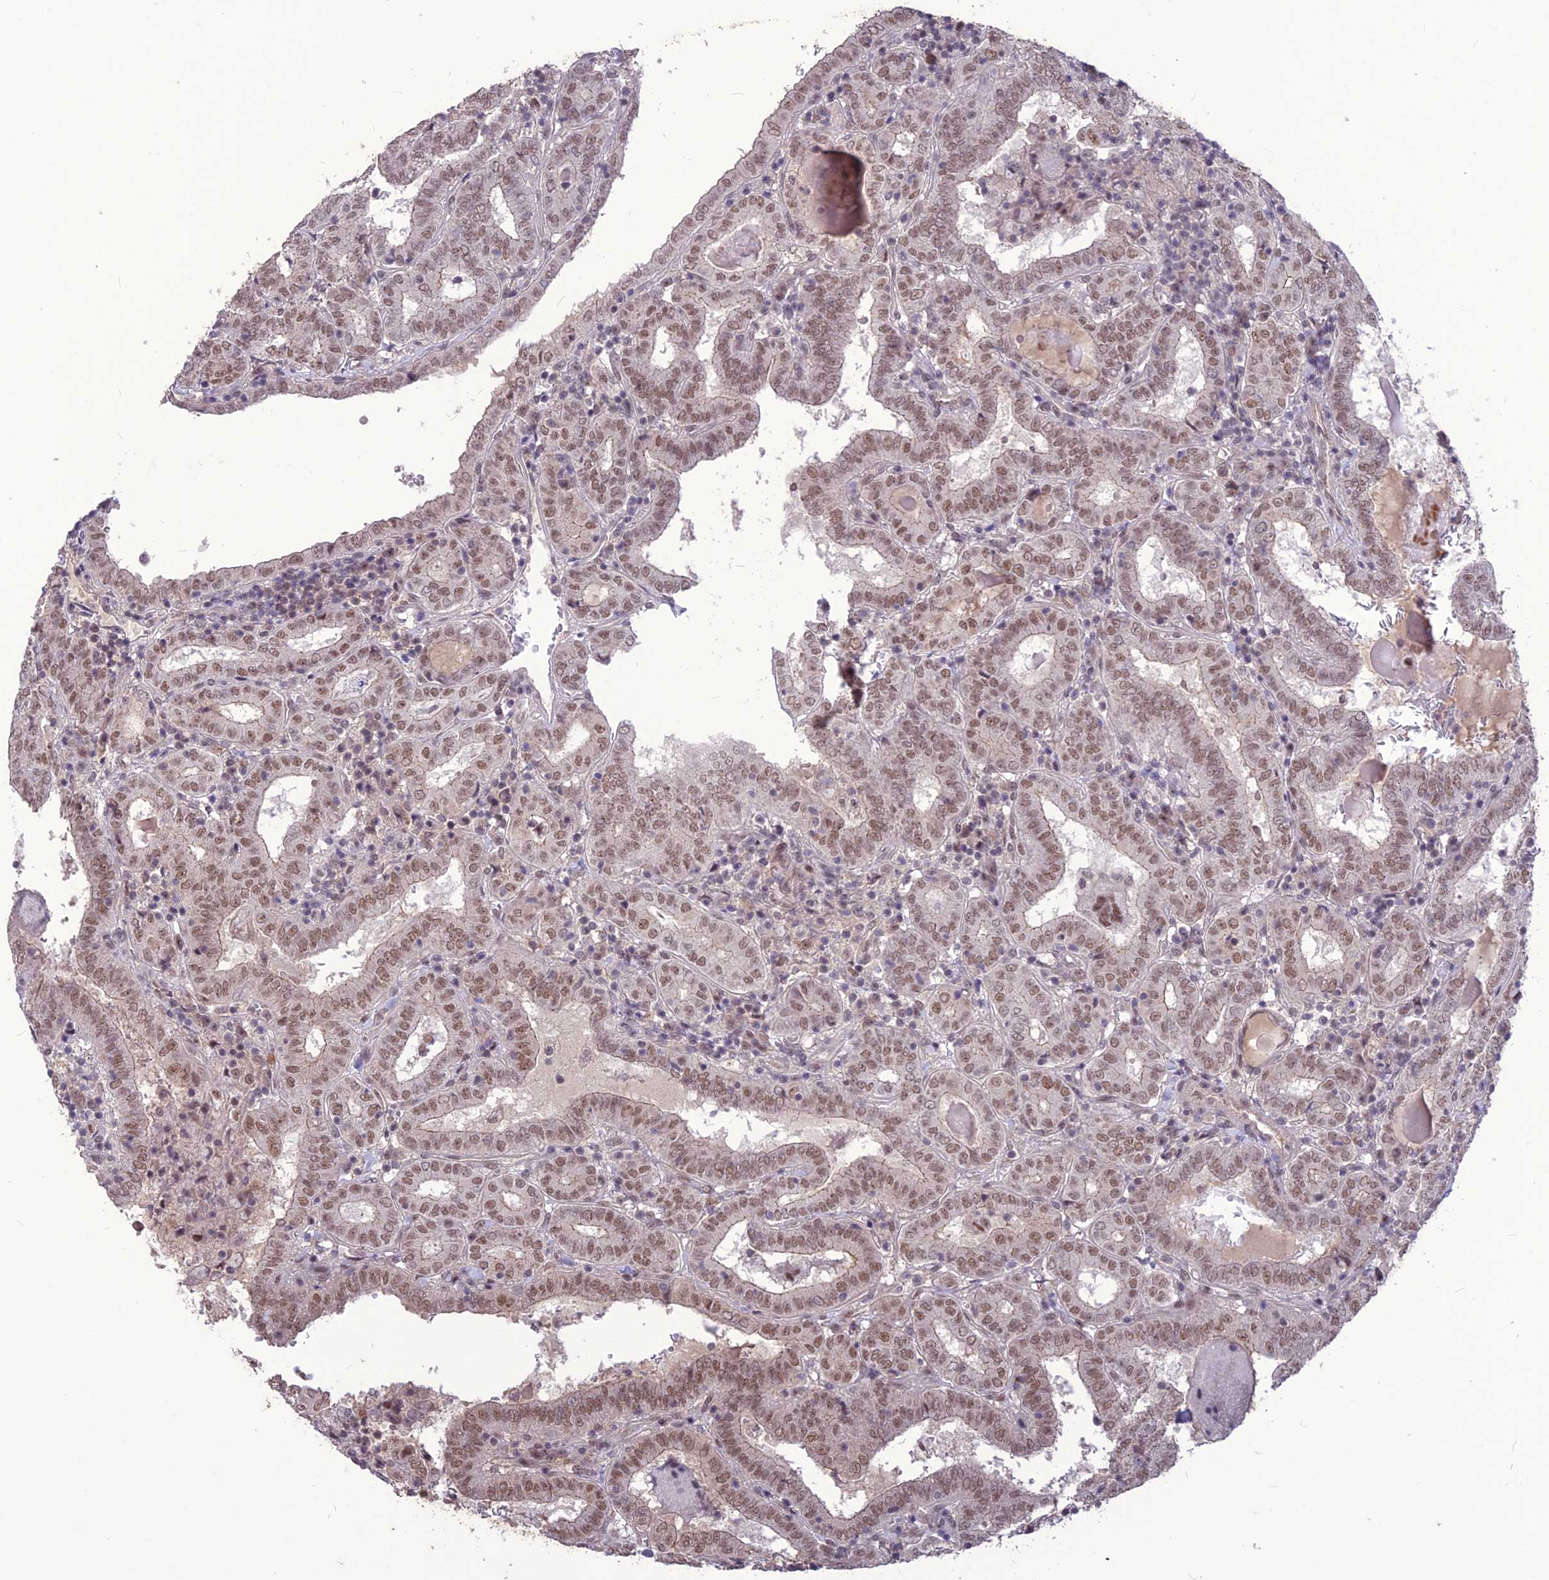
{"staining": {"intensity": "moderate", "quantity": ">75%", "location": "cytoplasmic/membranous,nuclear"}, "tissue": "thyroid cancer", "cell_type": "Tumor cells", "image_type": "cancer", "snomed": [{"axis": "morphology", "description": "Papillary adenocarcinoma, NOS"}, {"axis": "topography", "description": "Thyroid gland"}], "caption": "Tumor cells reveal moderate cytoplasmic/membranous and nuclear staining in about >75% of cells in thyroid cancer (papillary adenocarcinoma).", "gene": "DIS3", "patient": {"sex": "female", "age": 72}}